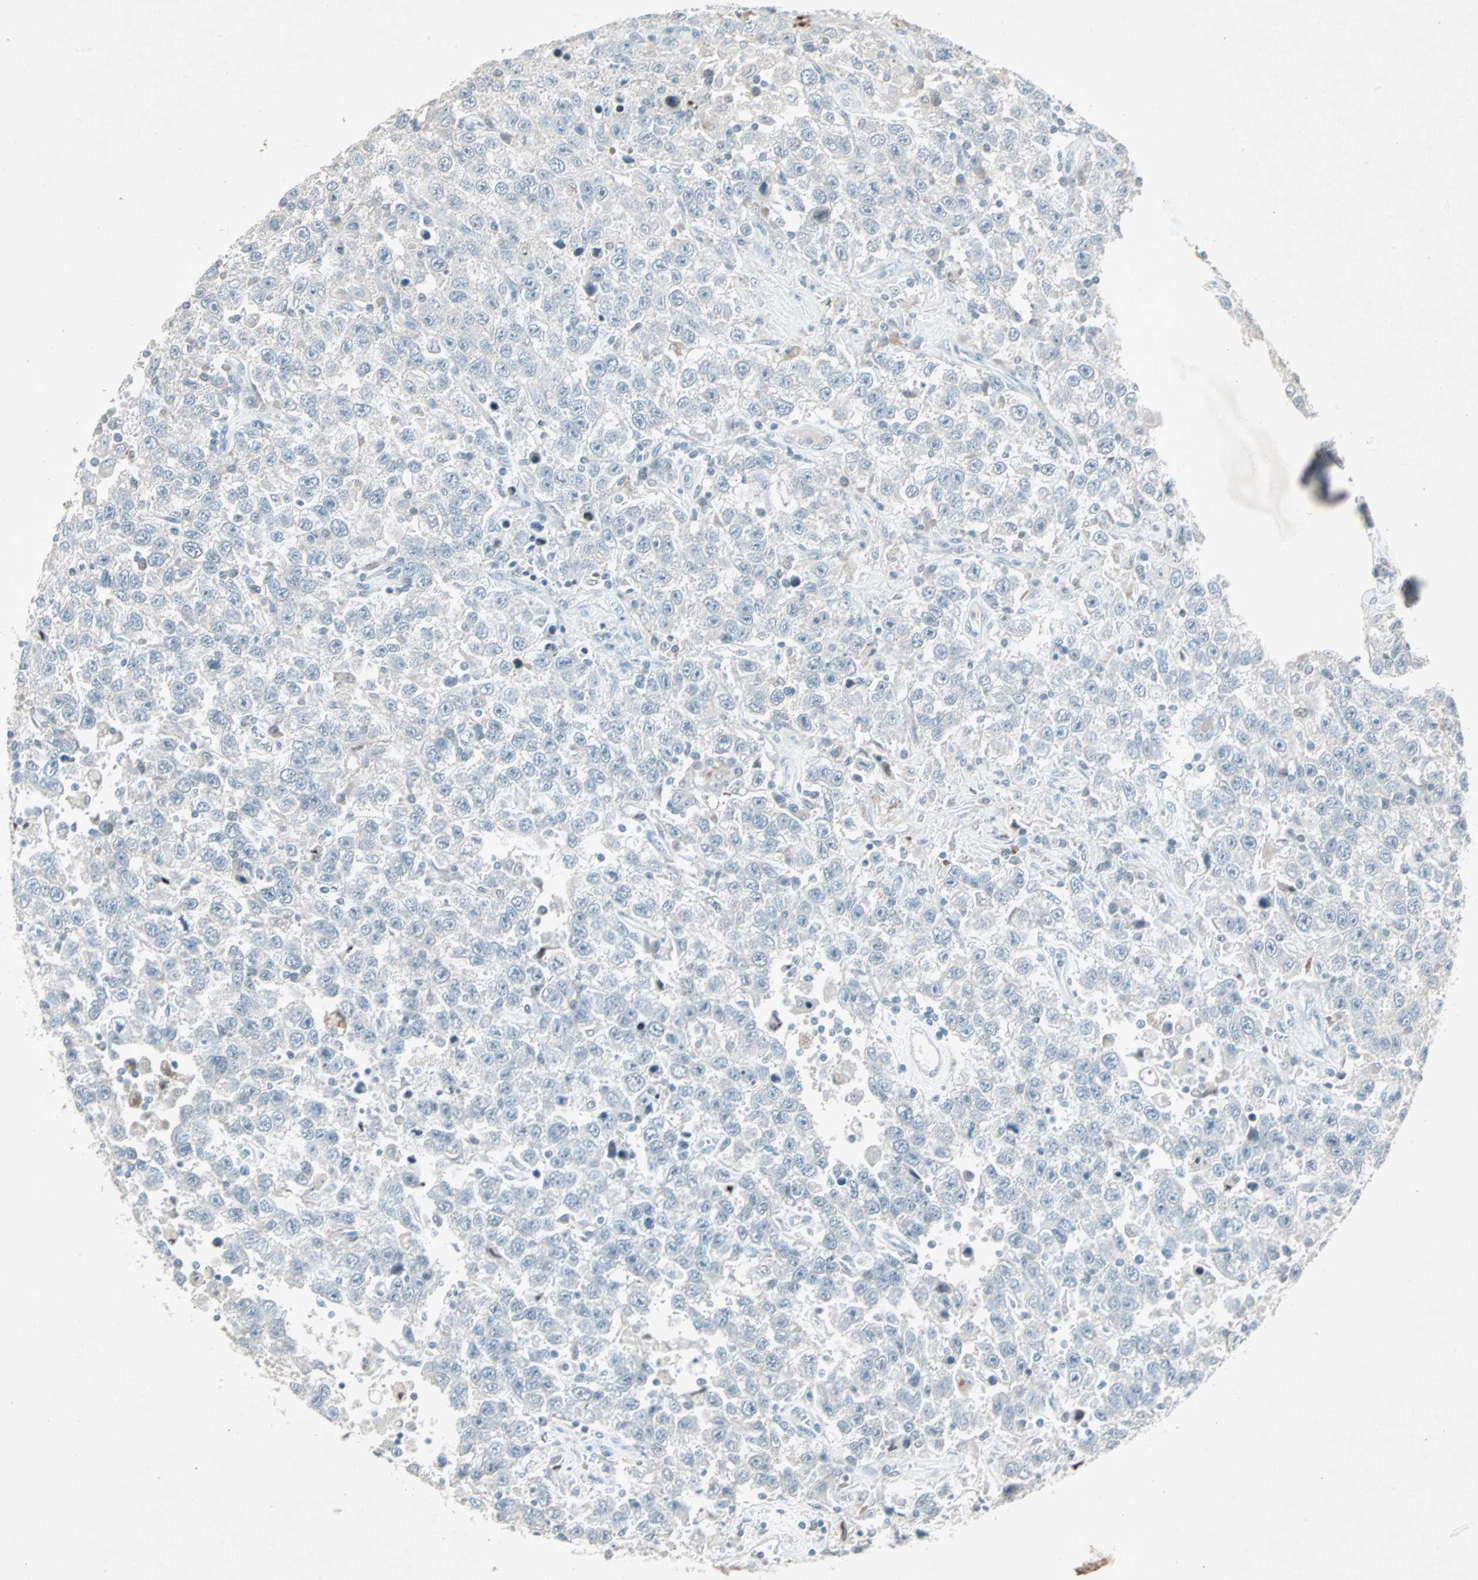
{"staining": {"intensity": "negative", "quantity": "none", "location": "none"}, "tissue": "testis cancer", "cell_type": "Tumor cells", "image_type": "cancer", "snomed": [{"axis": "morphology", "description": "Seminoma, NOS"}, {"axis": "topography", "description": "Testis"}], "caption": "This is an immunohistochemistry micrograph of human testis cancer (seminoma). There is no expression in tumor cells.", "gene": "LANCL3", "patient": {"sex": "male", "age": 41}}